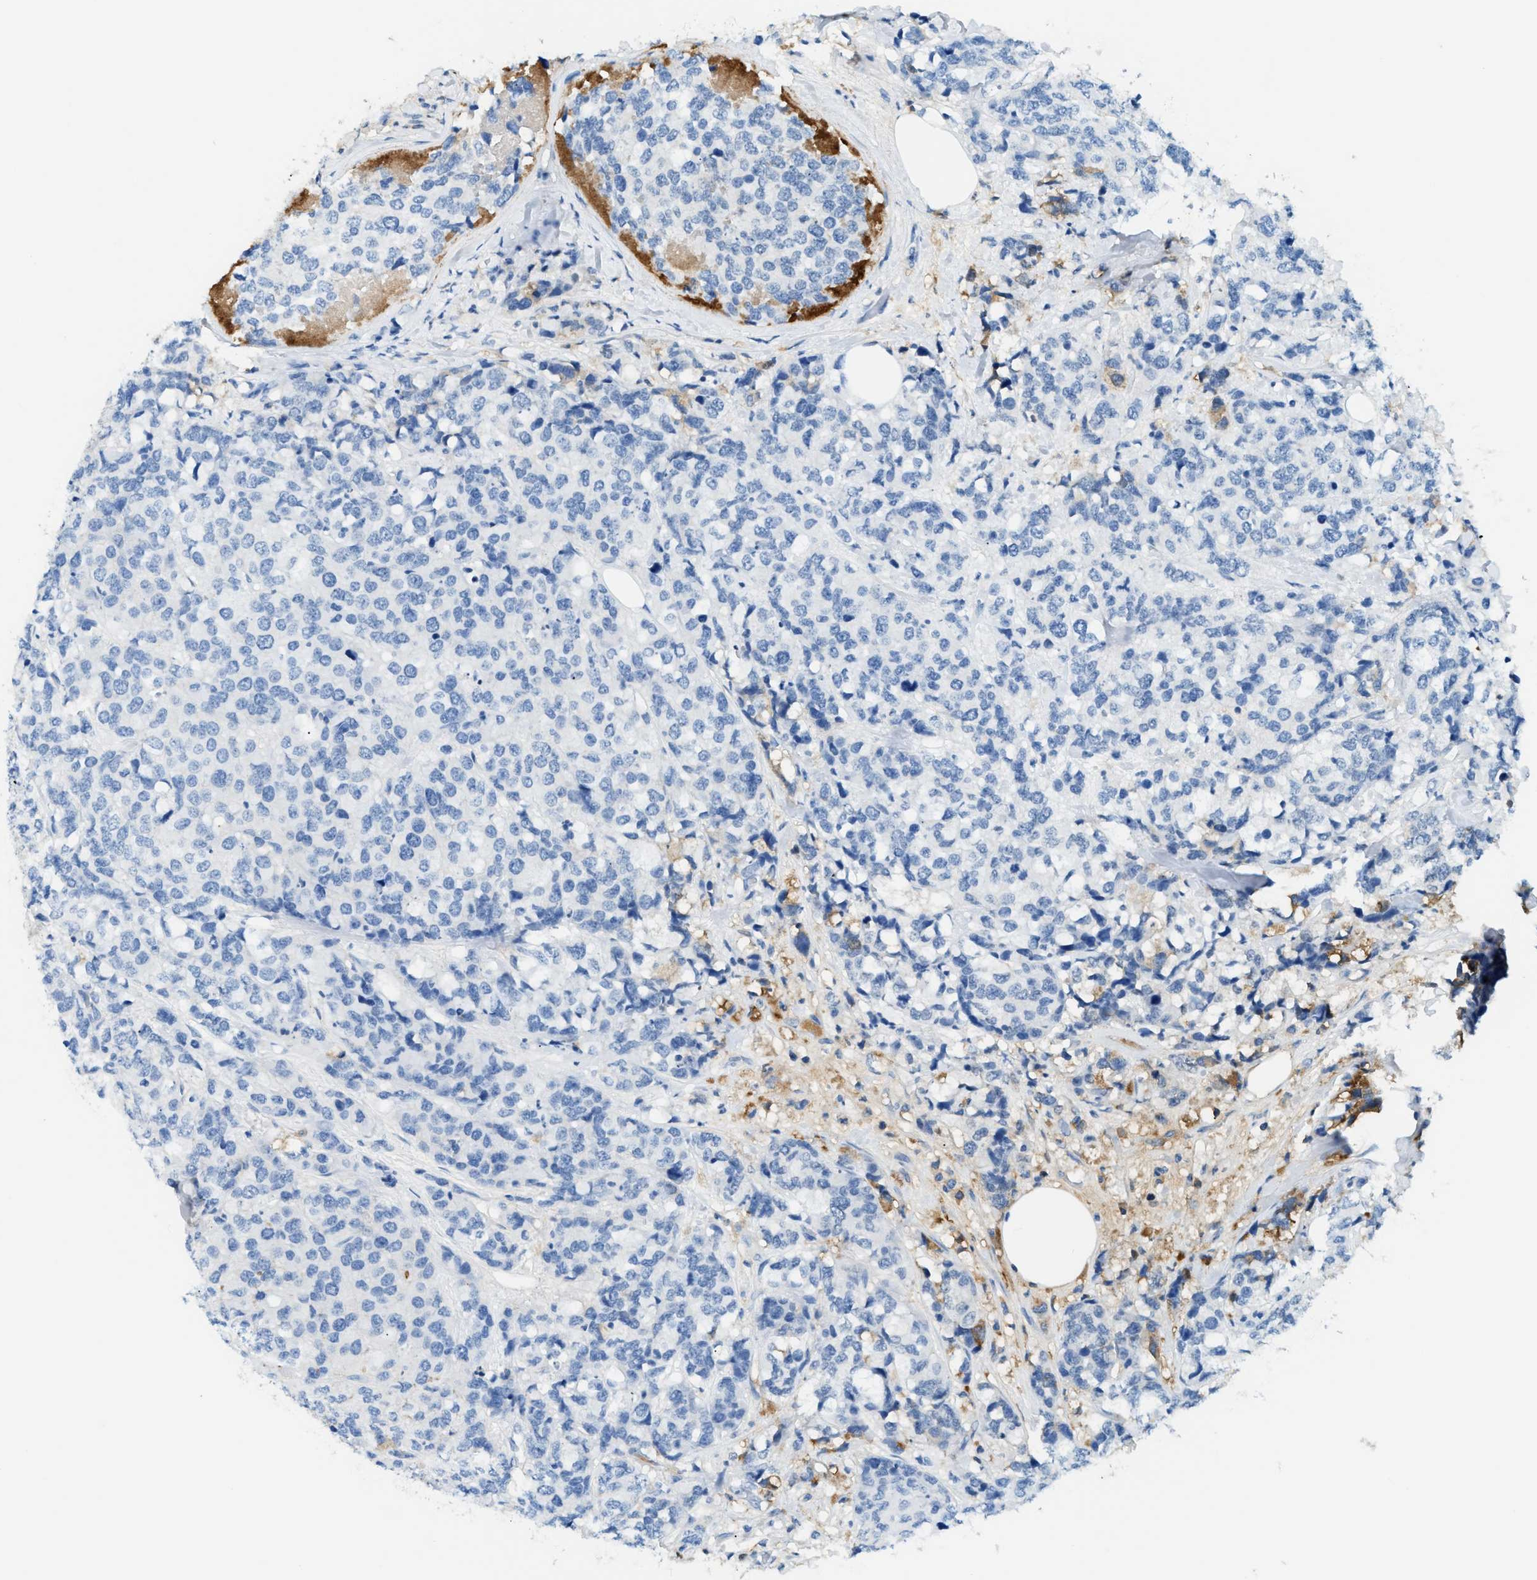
{"staining": {"intensity": "negative", "quantity": "none", "location": "none"}, "tissue": "breast cancer", "cell_type": "Tumor cells", "image_type": "cancer", "snomed": [{"axis": "morphology", "description": "Lobular carcinoma"}, {"axis": "topography", "description": "Breast"}], "caption": "Immunohistochemical staining of human breast cancer (lobular carcinoma) reveals no significant positivity in tumor cells.", "gene": "CFI", "patient": {"sex": "female", "age": 59}}